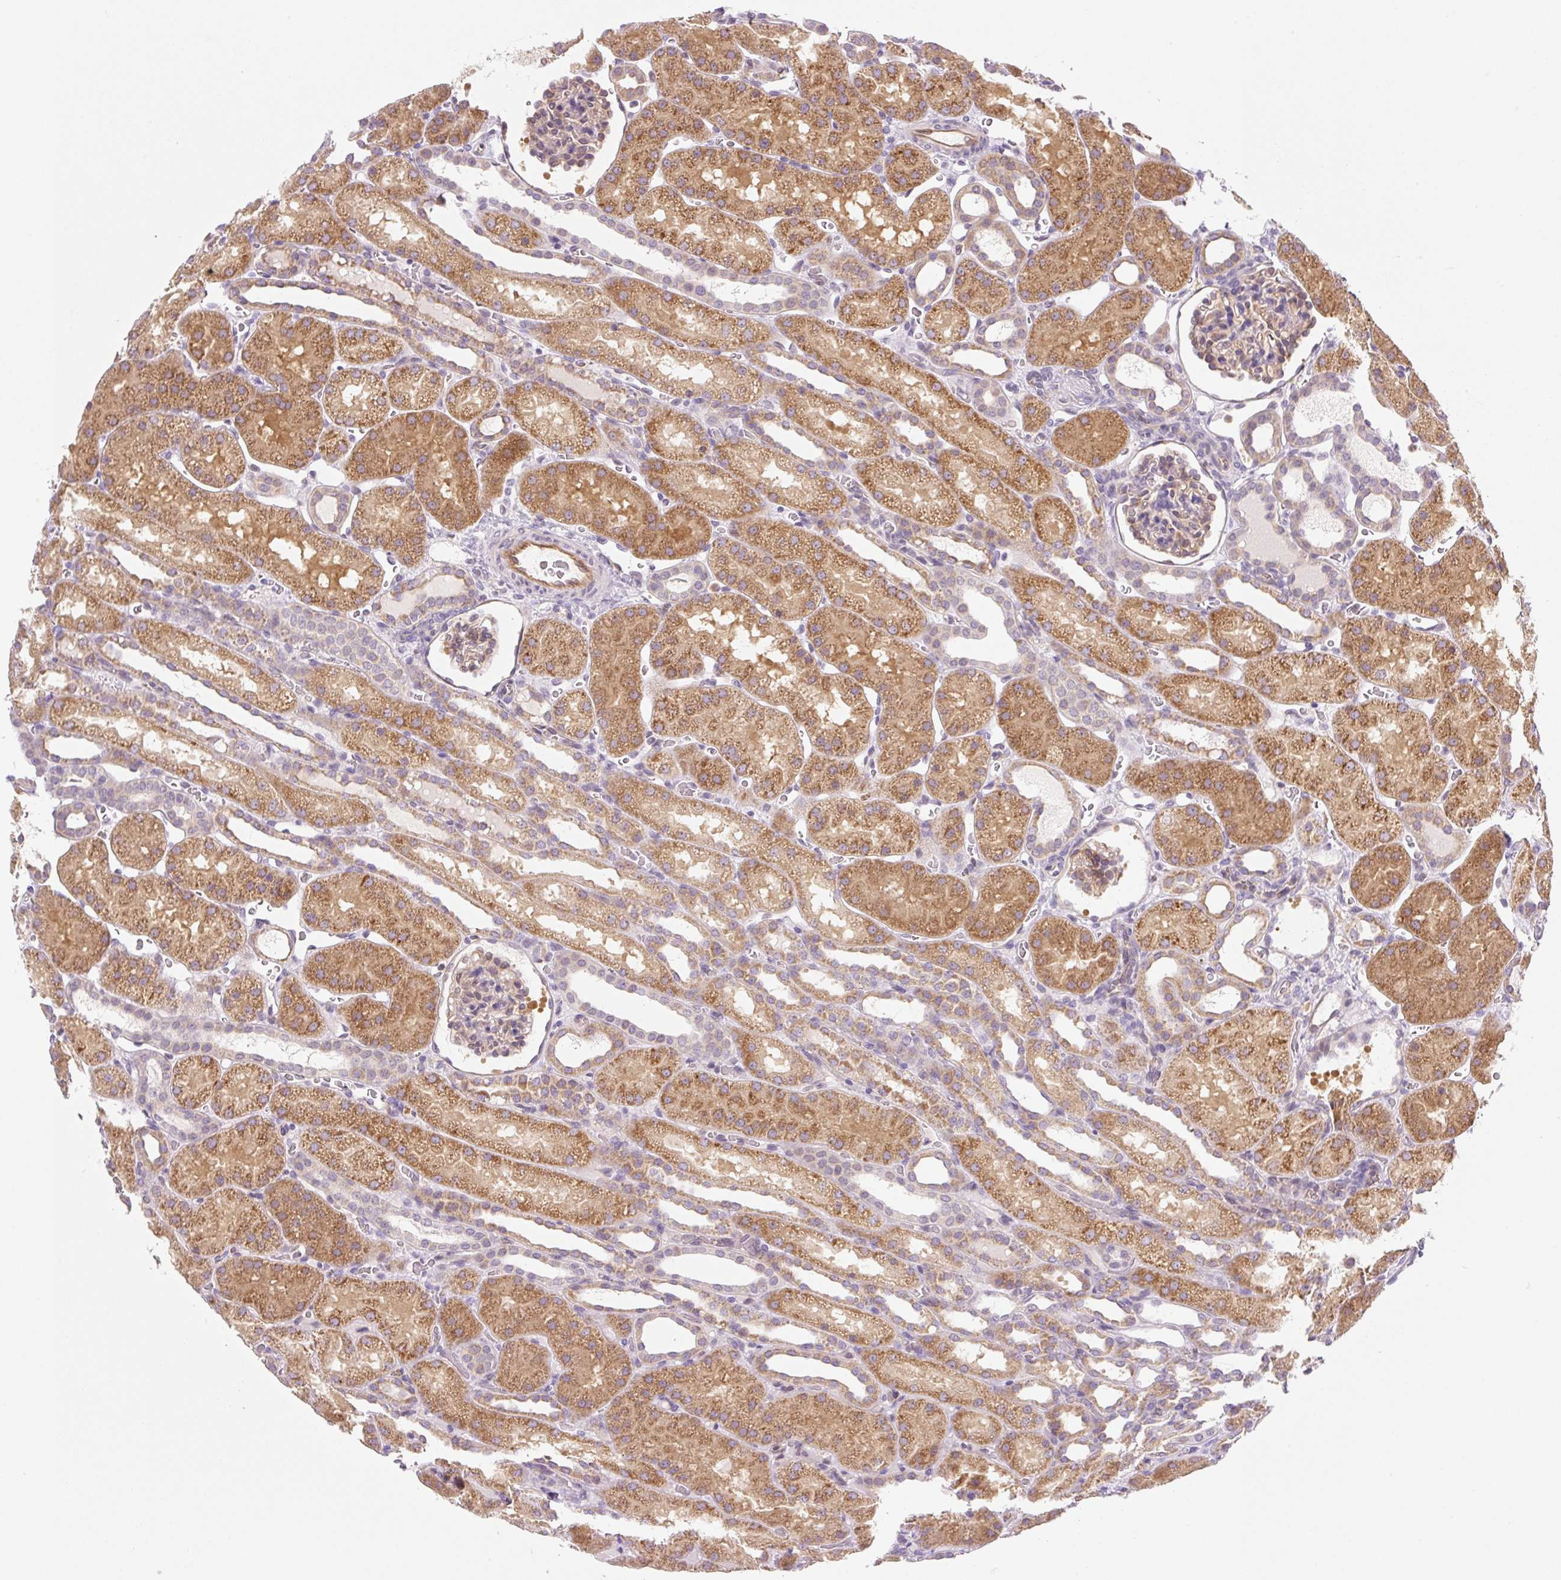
{"staining": {"intensity": "weak", "quantity": "25%-75%", "location": "cytoplasmic/membranous"}, "tissue": "kidney", "cell_type": "Cells in glomeruli", "image_type": "normal", "snomed": [{"axis": "morphology", "description": "Normal tissue, NOS"}, {"axis": "topography", "description": "Kidney"}], "caption": "About 25%-75% of cells in glomeruli in unremarkable human kidney demonstrate weak cytoplasmic/membranous protein positivity as visualized by brown immunohistochemical staining.", "gene": "OMA1", "patient": {"sex": "male", "age": 2}}